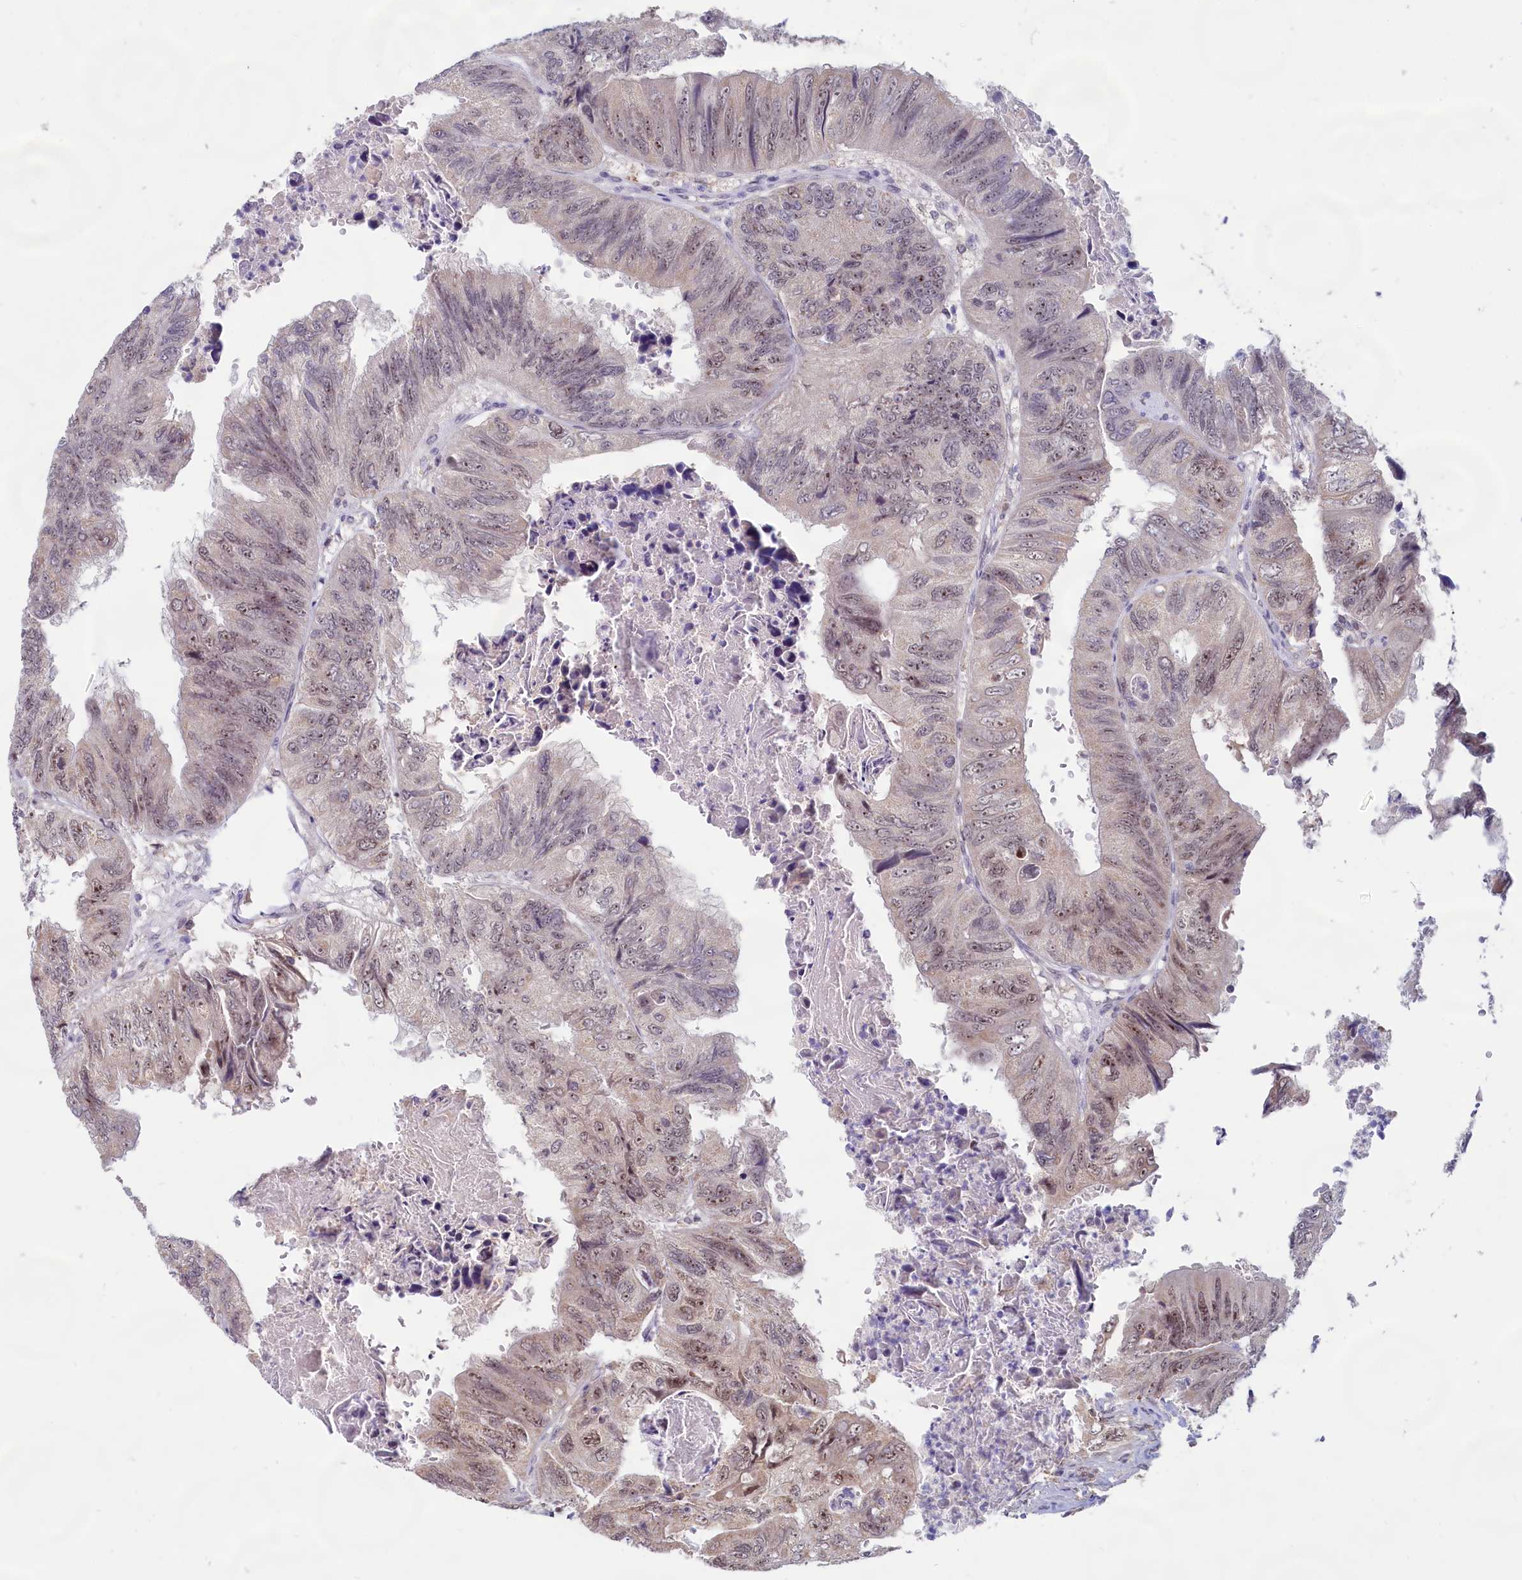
{"staining": {"intensity": "moderate", "quantity": "<25%", "location": "nuclear"}, "tissue": "colorectal cancer", "cell_type": "Tumor cells", "image_type": "cancer", "snomed": [{"axis": "morphology", "description": "Adenocarcinoma, NOS"}, {"axis": "topography", "description": "Rectum"}], "caption": "Adenocarcinoma (colorectal) tissue exhibits moderate nuclear expression in about <25% of tumor cells", "gene": "C1D", "patient": {"sex": "male", "age": 63}}